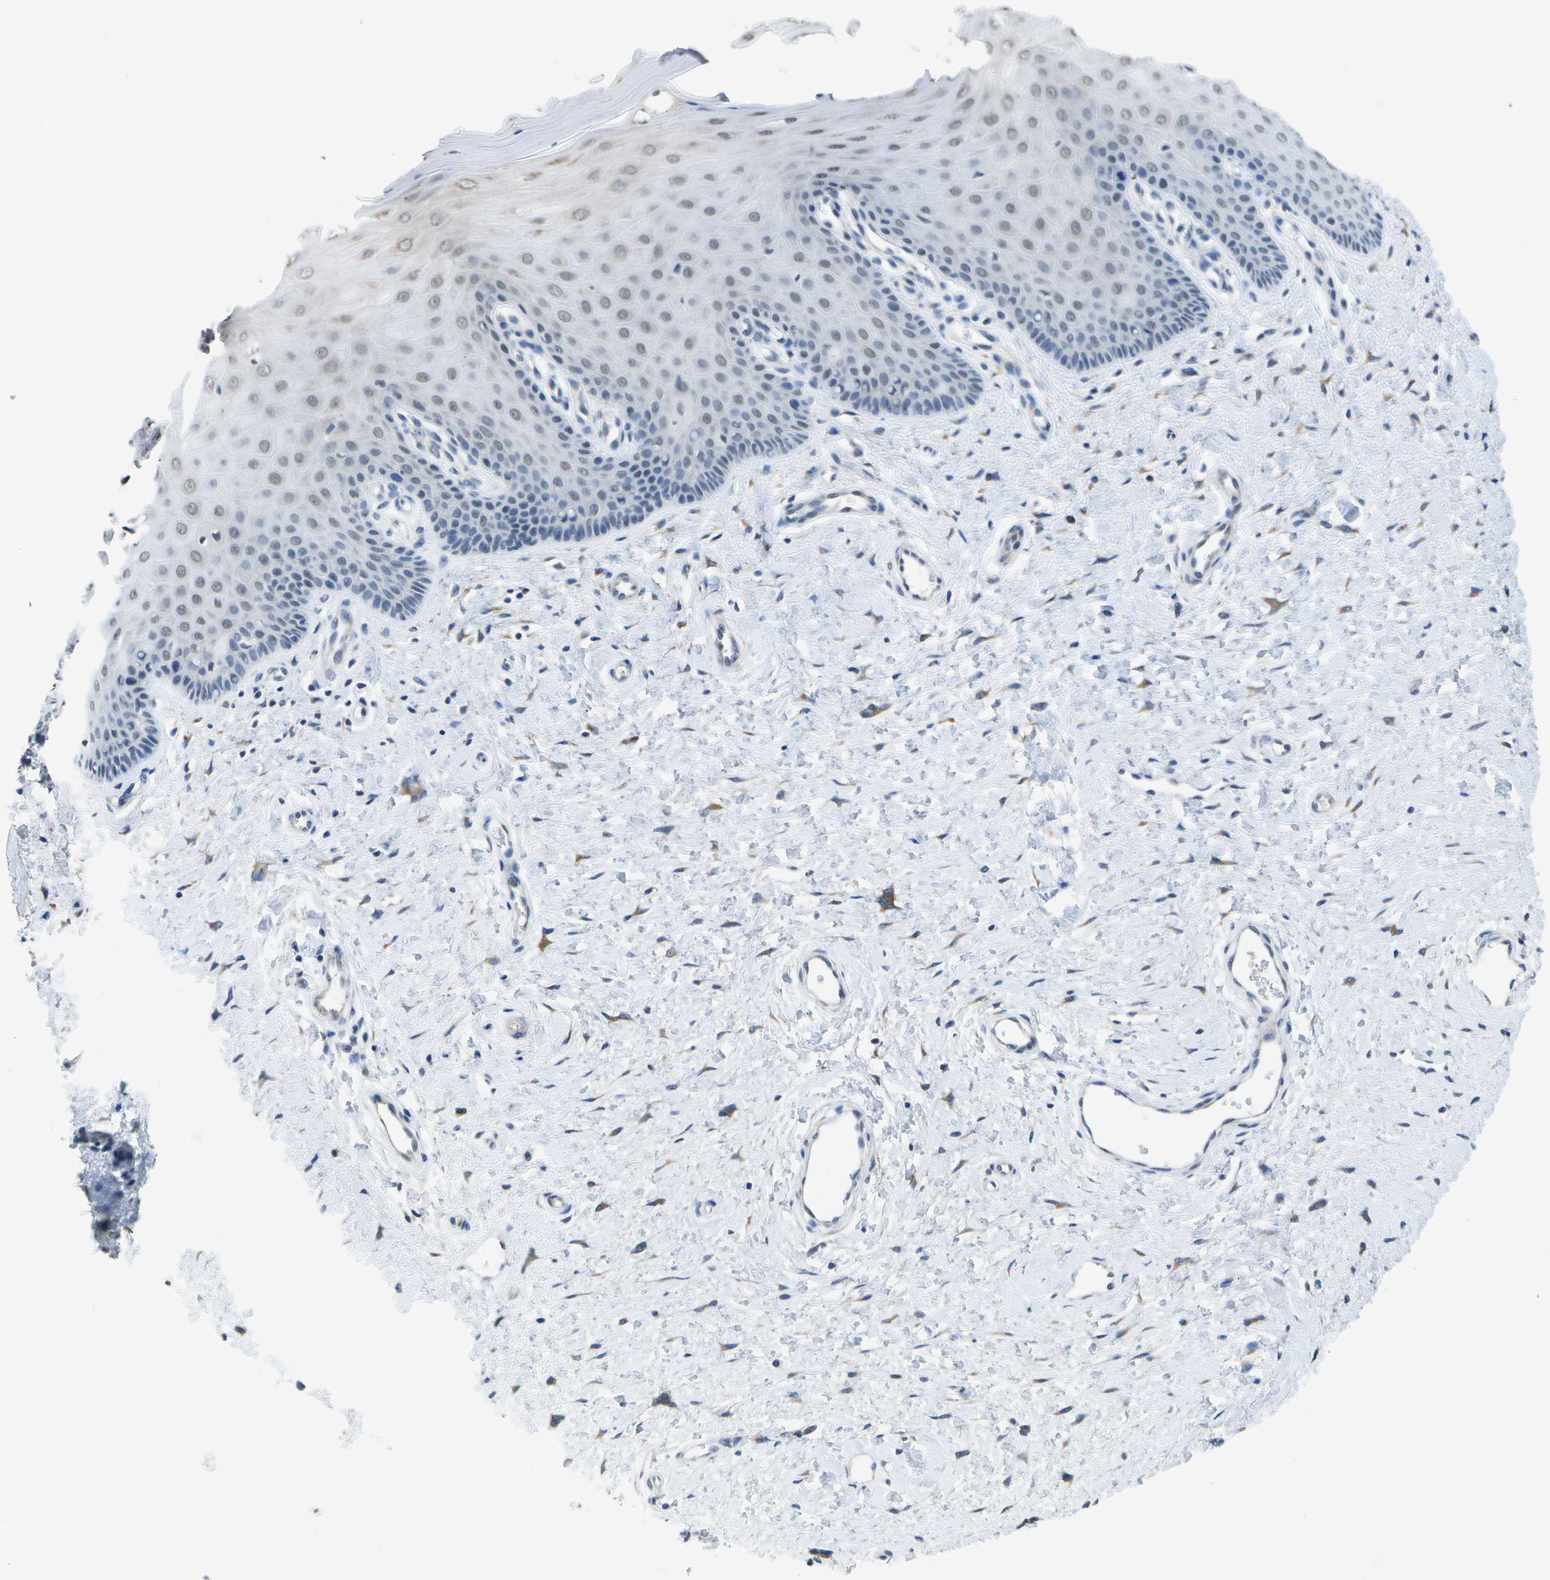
{"staining": {"intensity": "moderate", "quantity": ">75%", "location": "nuclear"}, "tissue": "cervix", "cell_type": "Glandular cells", "image_type": "normal", "snomed": [{"axis": "morphology", "description": "Normal tissue, NOS"}, {"axis": "topography", "description": "Cervix"}], "caption": "A photomicrograph of human cervix stained for a protein displays moderate nuclear brown staining in glandular cells.", "gene": "DSE", "patient": {"sex": "female", "age": 55}}